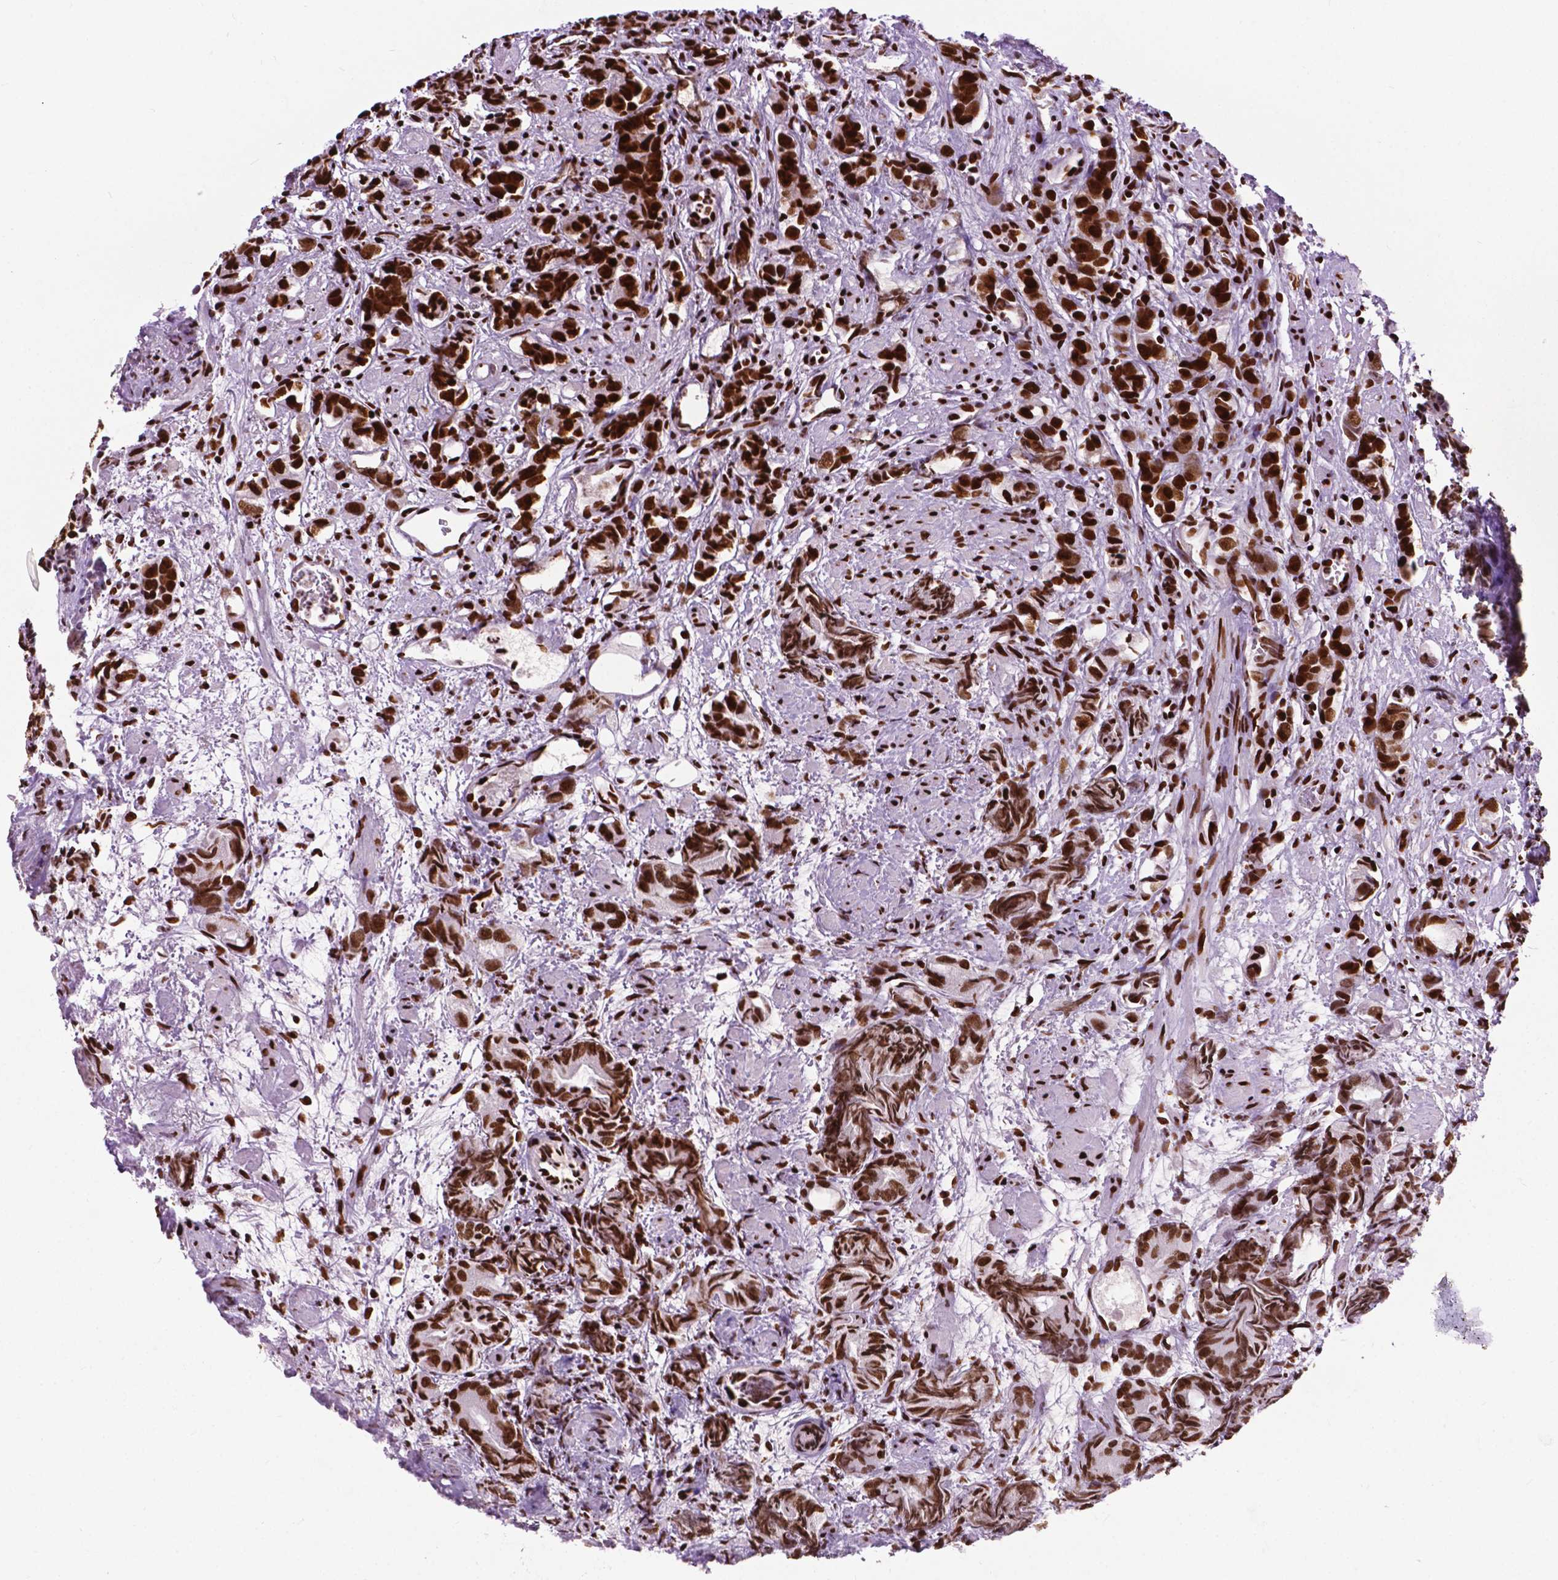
{"staining": {"intensity": "strong", "quantity": ">75%", "location": "nuclear"}, "tissue": "prostate cancer", "cell_type": "Tumor cells", "image_type": "cancer", "snomed": [{"axis": "morphology", "description": "Adenocarcinoma, High grade"}, {"axis": "topography", "description": "Prostate"}], "caption": "Prostate cancer stained for a protein (brown) shows strong nuclear positive positivity in about >75% of tumor cells.", "gene": "SMIM5", "patient": {"sex": "male", "age": 84}}